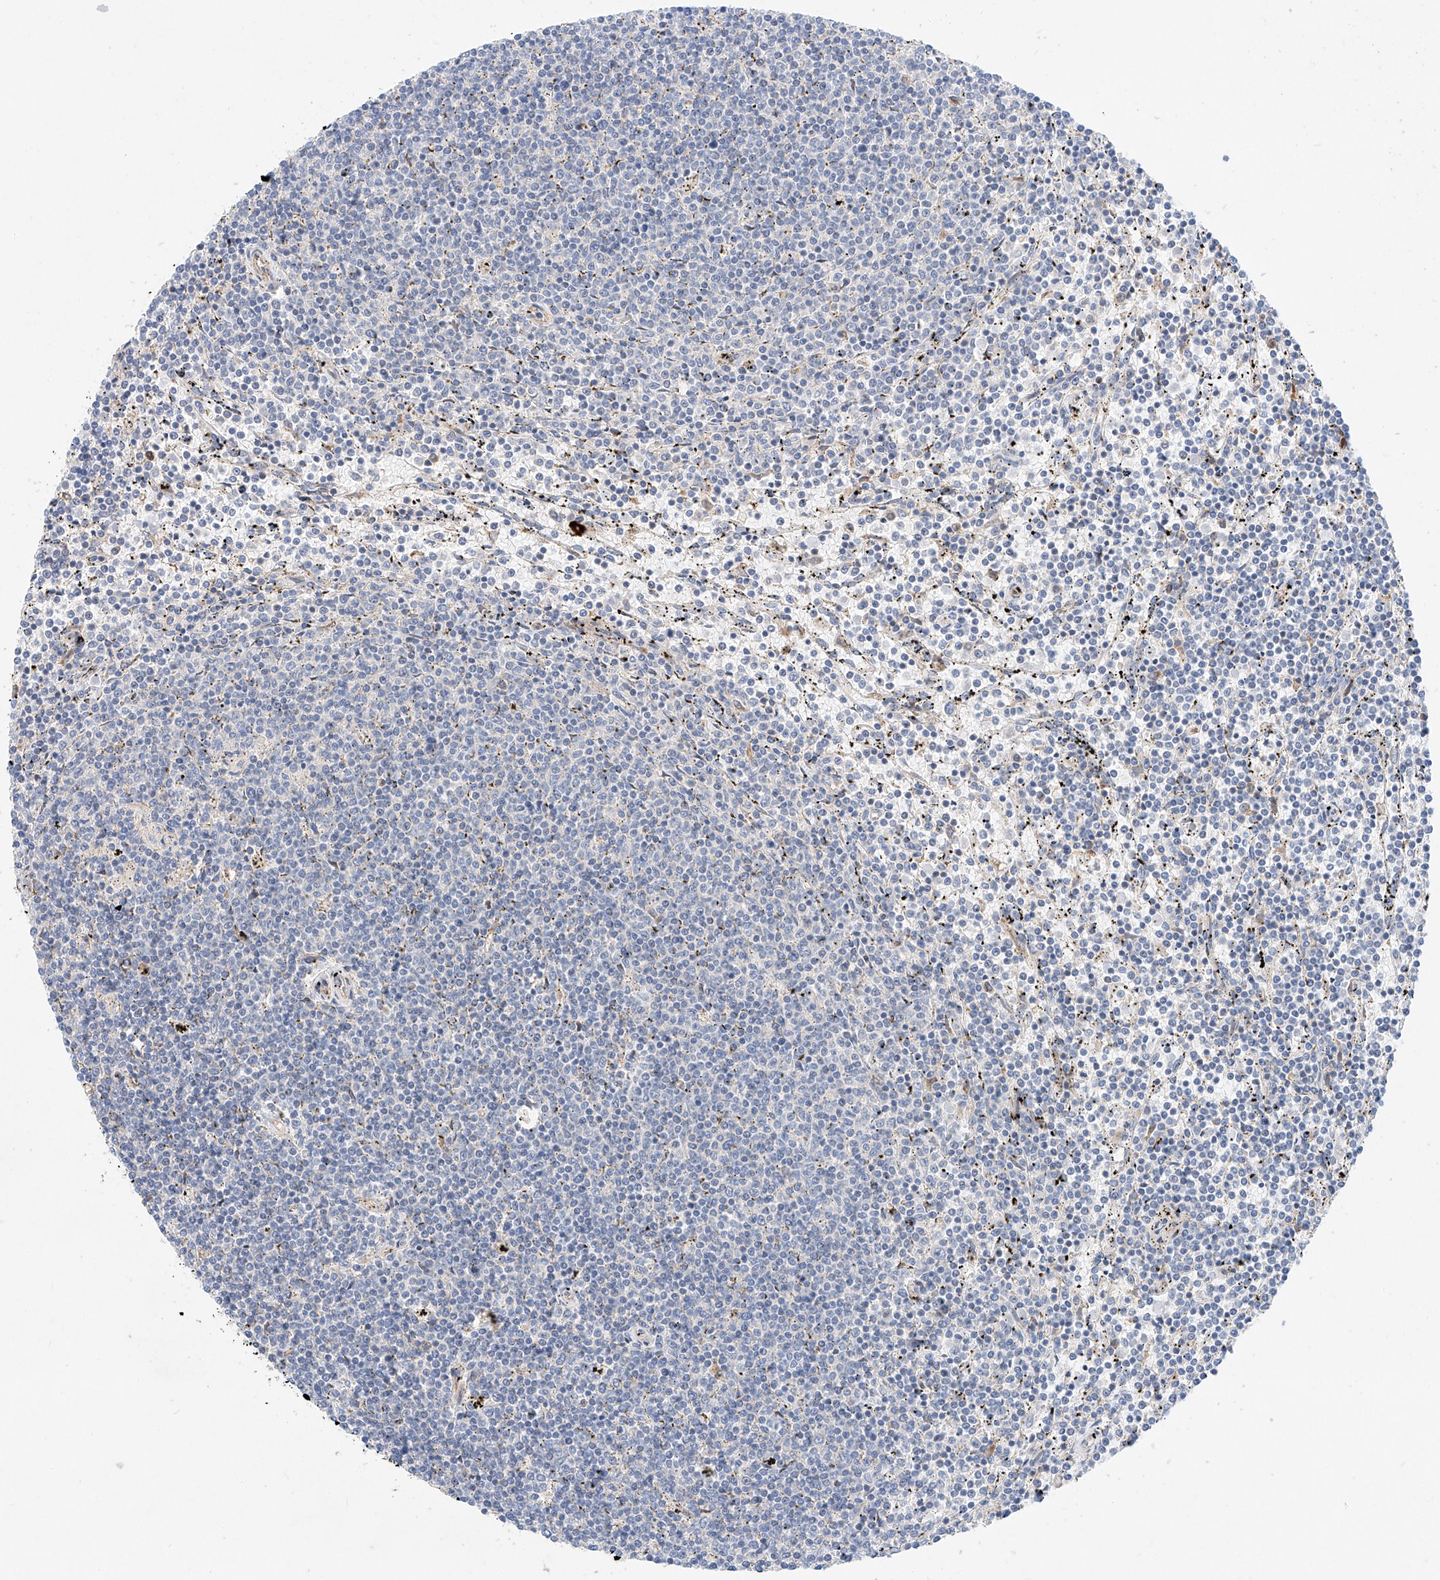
{"staining": {"intensity": "negative", "quantity": "none", "location": "none"}, "tissue": "lymphoma", "cell_type": "Tumor cells", "image_type": "cancer", "snomed": [{"axis": "morphology", "description": "Malignant lymphoma, non-Hodgkin's type, Low grade"}, {"axis": "topography", "description": "Spleen"}], "caption": "Tumor cells show no significant staining in lymphoma. (DAB (3,3'-diaminobenzidine) immunohistochemistry, high magnification).", "gene": "MINDY4", "patient": {"sex": "female", "age": 50}}